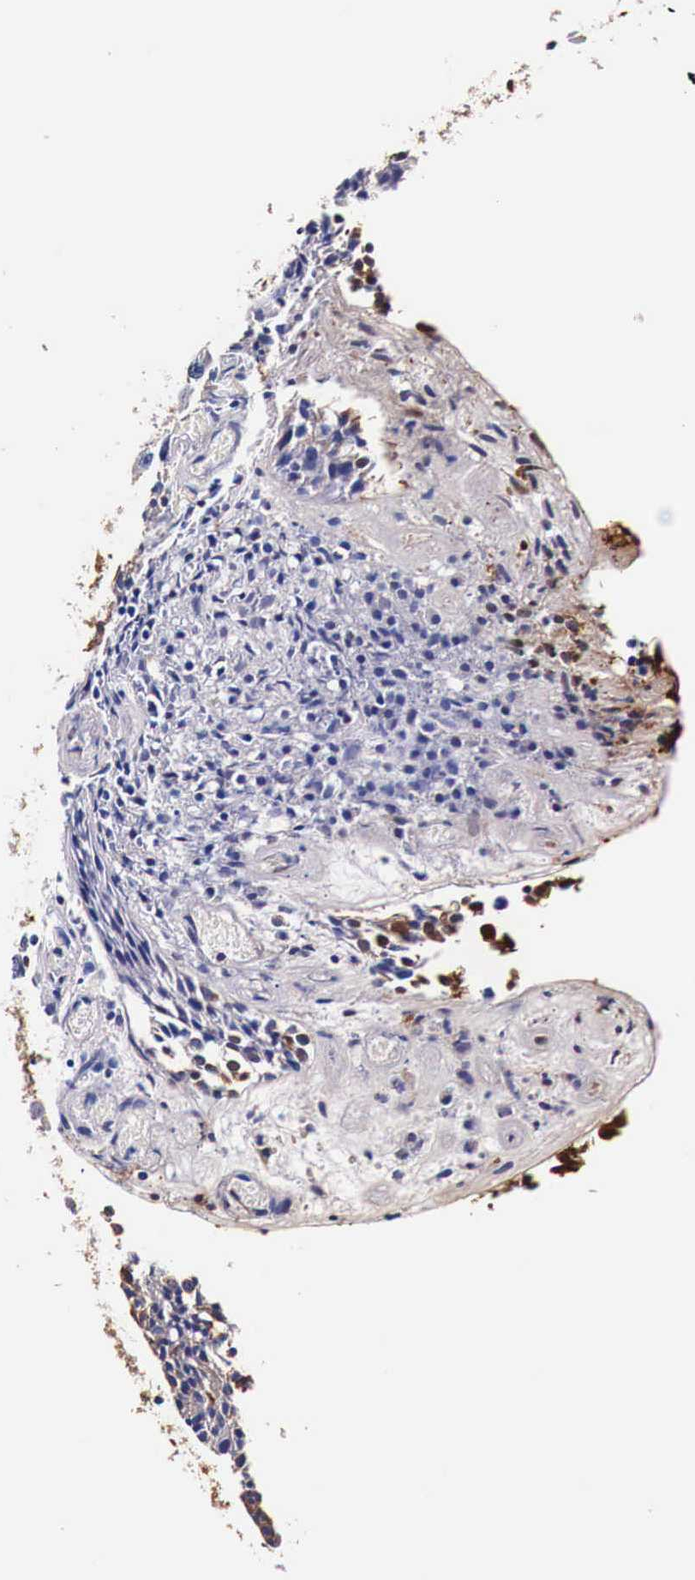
{"staining": {"intensity": "moderate", "quantity": "25%-75%", "location": "cytoplasmic/membranous"}, "tissue": "urothelial cancer", "cell_type": "Tumor cells", "image_type": "cancer", "snomed": [{"axis": "morphology", "description": "Urothelial carcinoma, Low grade"}, {"axis": "topography", "description": "Urinary bladder"}], "caption": "Low-grade urothelial carcinoma was stained to show a protein in brown. There is medium levels of moderate cytoplasmic/membranous positivity in about 25%-75% of tumor cells.", "gene": "HSPB1", "patient": {"sex": "male", "age": 85}}